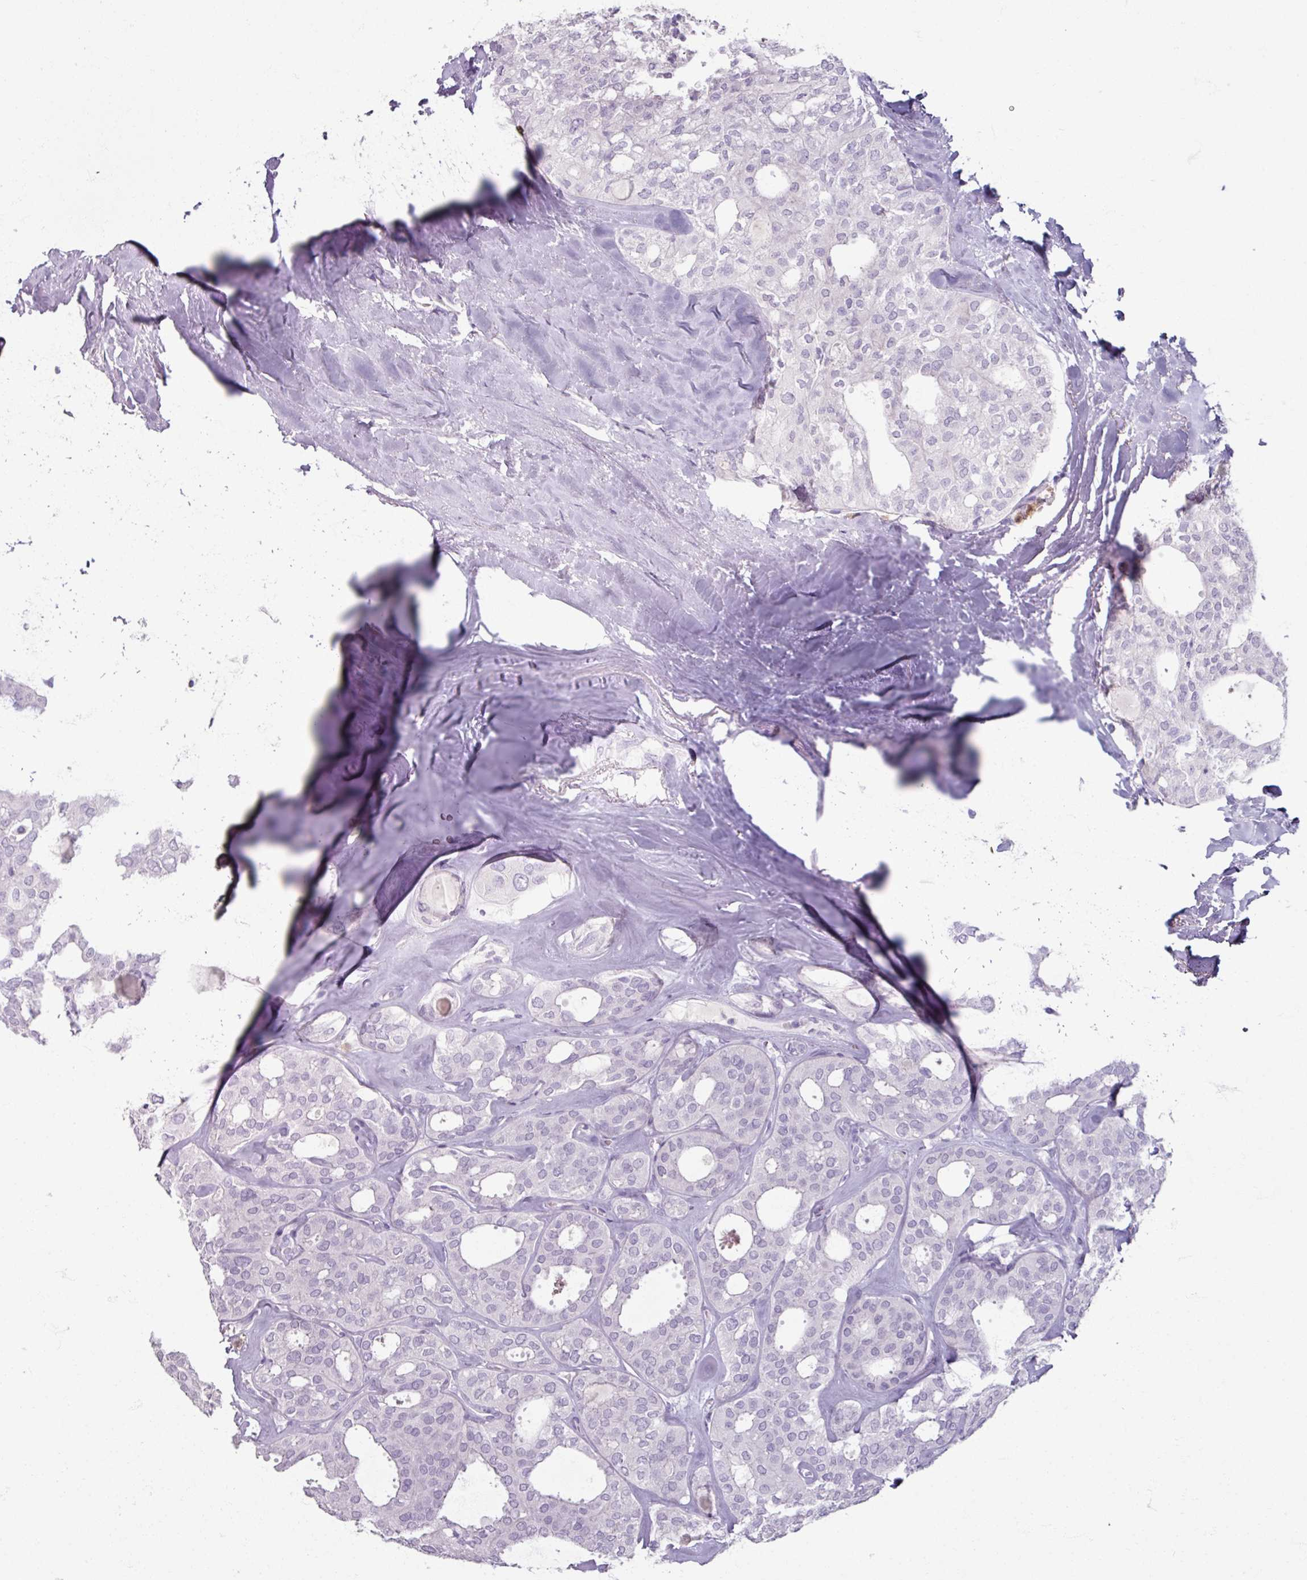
{"staining": {"intensity": "negative", "quantity": "none", "location": "none"}, "tissue": "thyroid cancer", "cell_type": "Tumor cells", "image_type": "cancer", "snomed": [{"axis": "morphology", "description": "Follicular adenoma carcinoma, NOS"}, {"axis": "topography", "description": "Thyroid gland"}], "caption": "This is a micrograph of IHC staining of follicular adenoma carcinoma (thyroid), which shows no positivity in tumor cells.", "gene": "ARG1", "patient": {"sex": "male", "age": 75}}